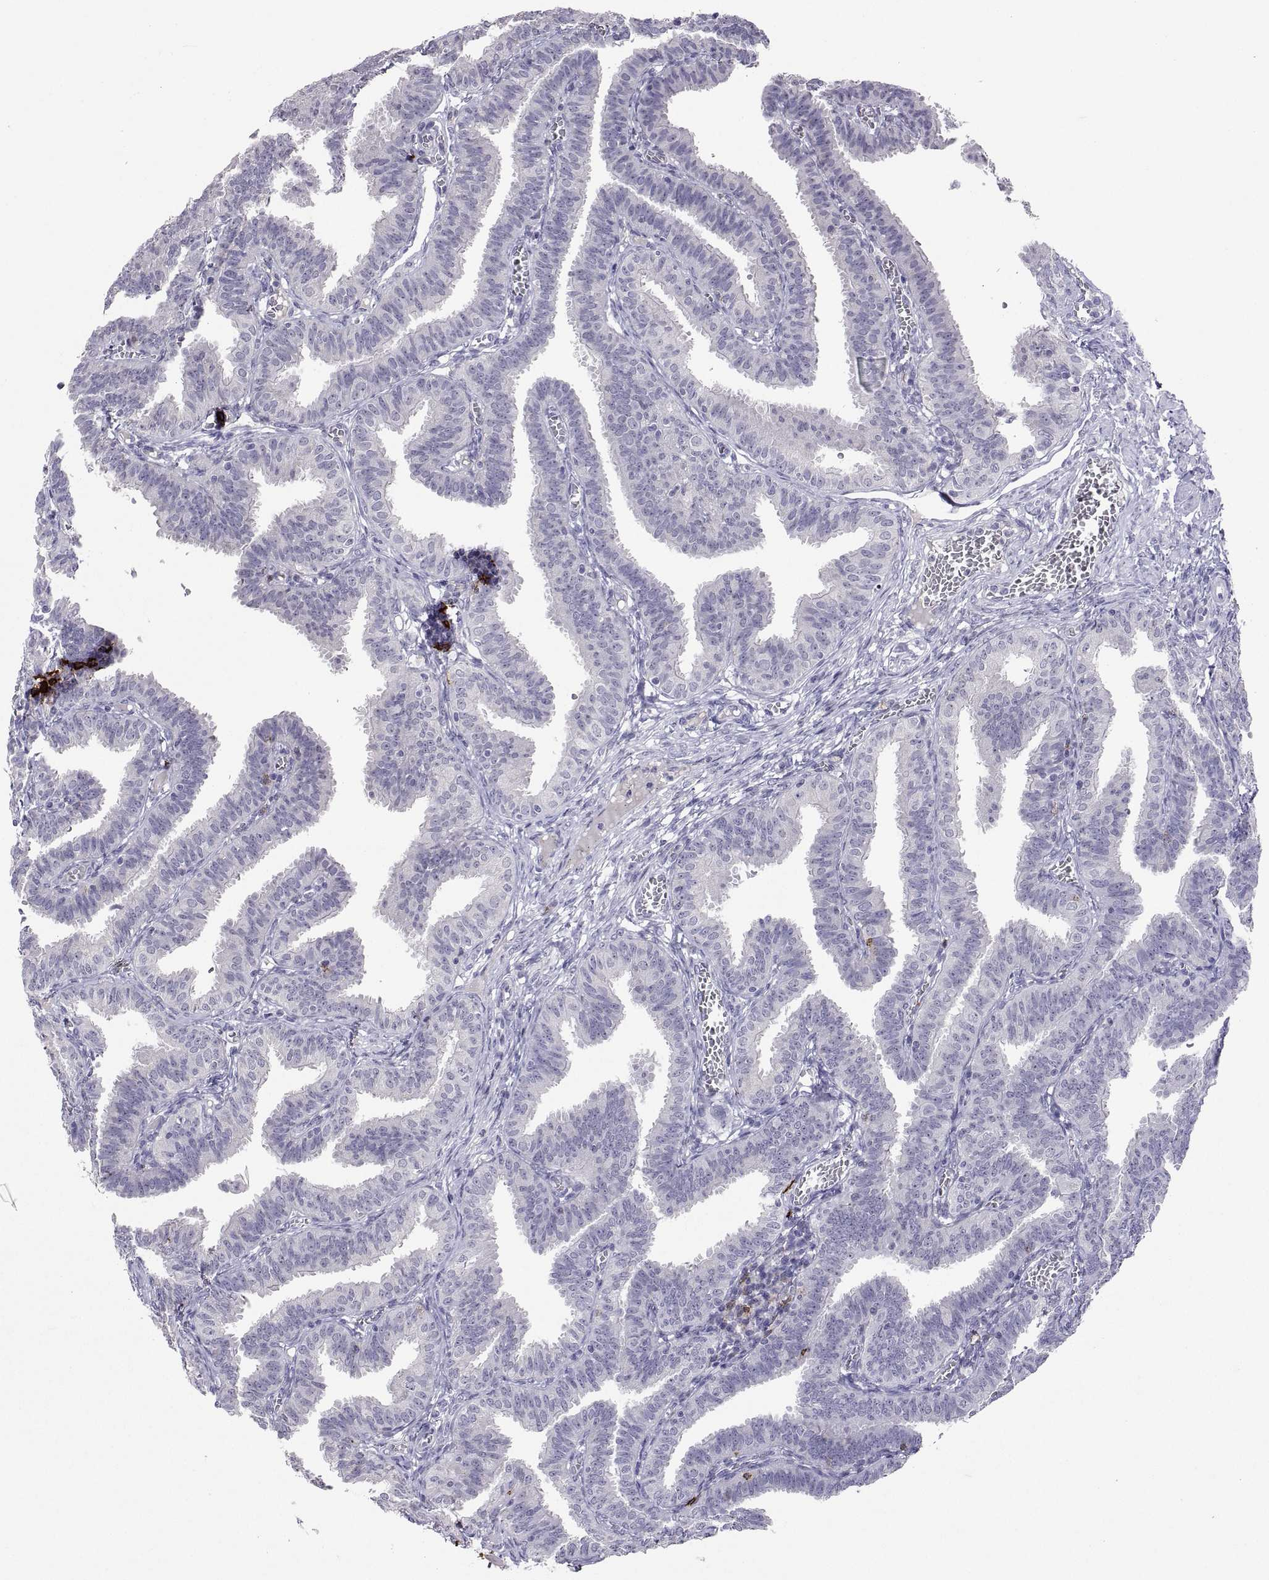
{"staining": {"intensity": "negative", "quantity": "none", "location": "none"}, "tissue": "fallopian tube", "cell_type": "Glandular cells", "image_type": "normal", "snomed": [{"axis": "morphology", "description": "Normal tissue, NOS"}, {"axis": "topography", "description": "Fallopian tube"}], "caption": "Immunohistochemistry of normal fallopian tube demonstrates no expression in glandular cells.", "gene": "MS4A1", "patient": {"sex": "female", "age": 25}}